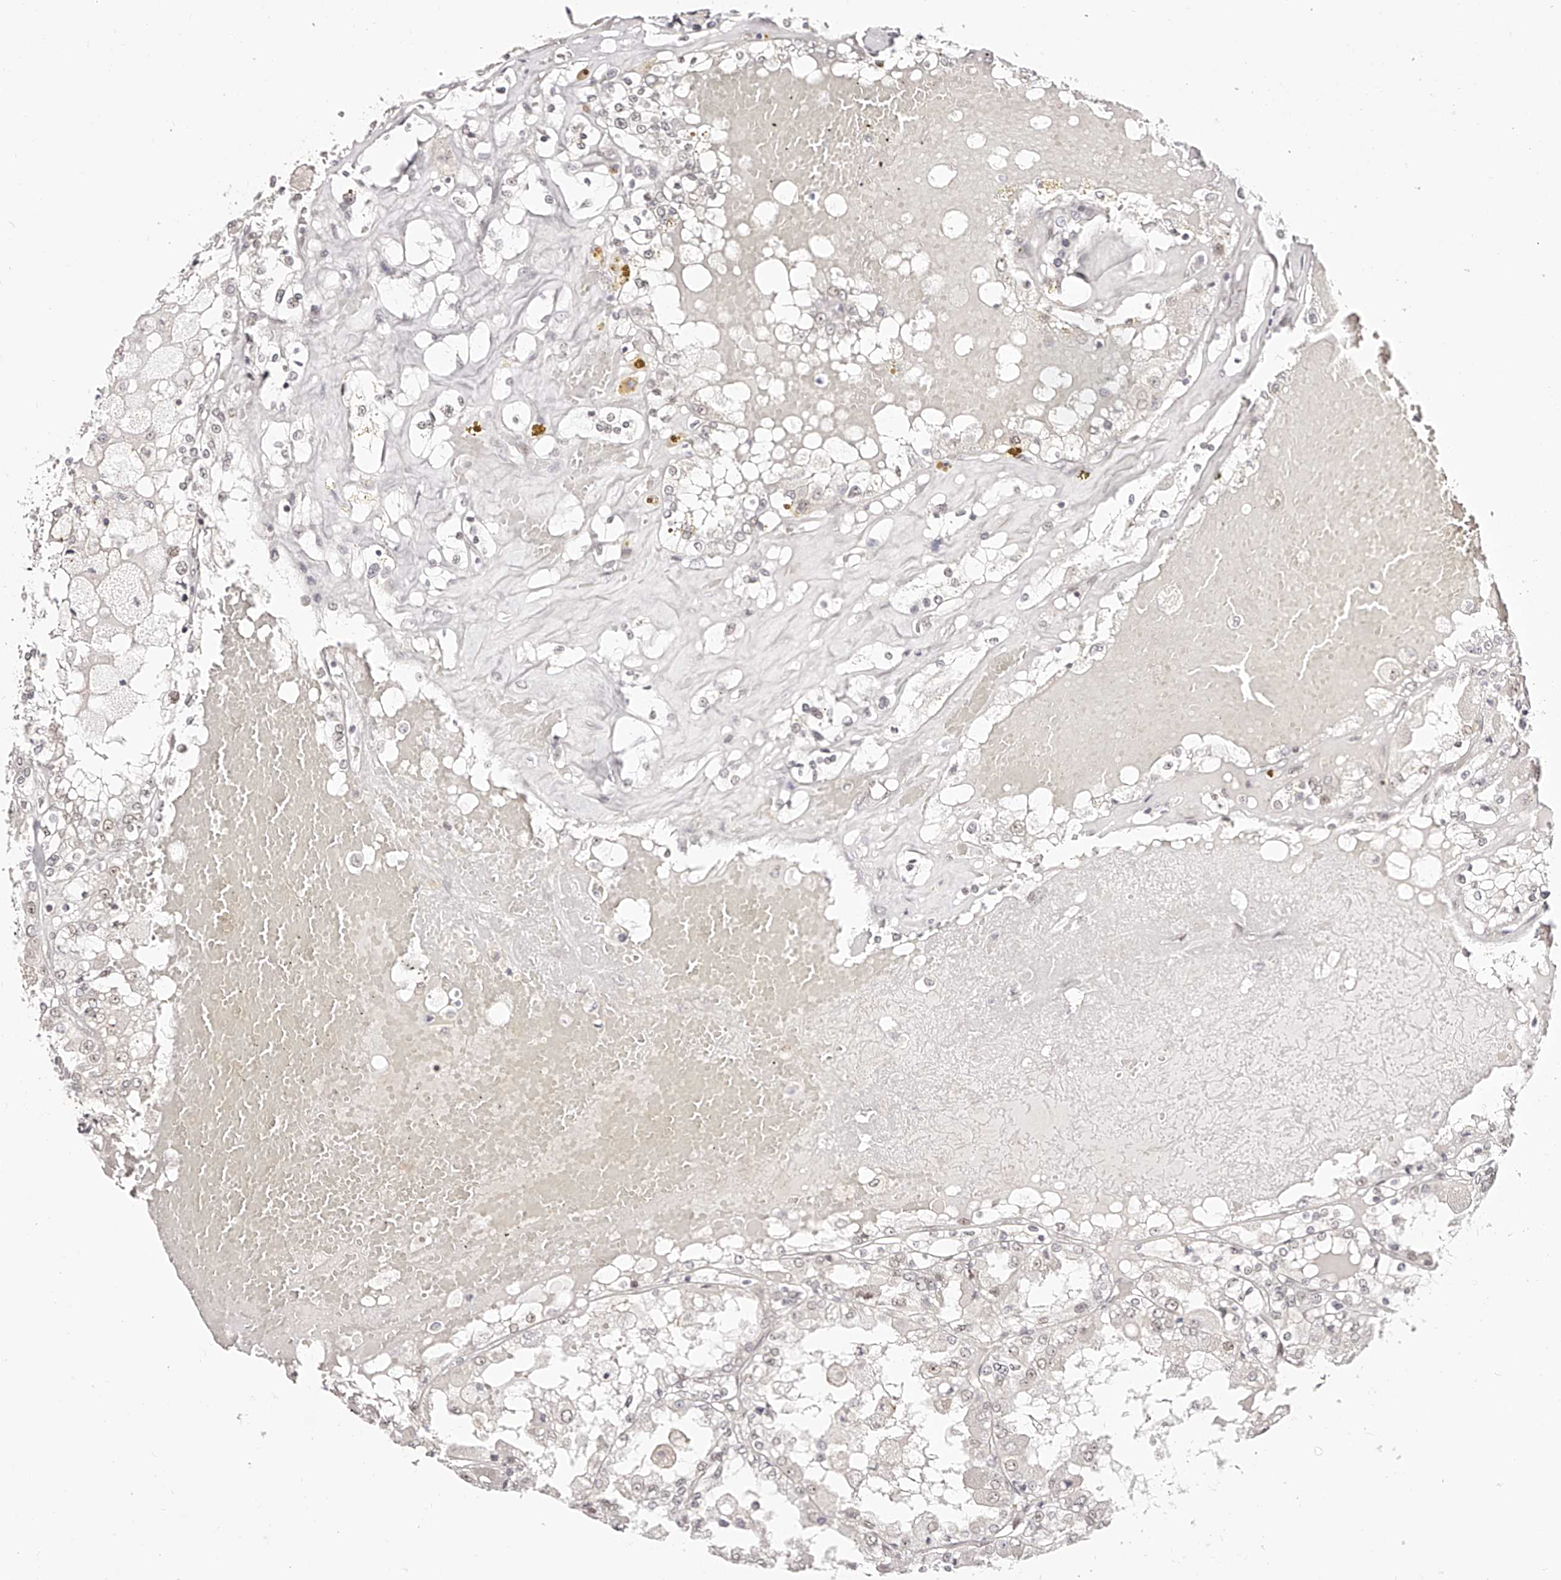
{"staining": {"intensity": "negative", "quantity": "none", "location": "none"}, "tissue": "renal cancer", "cell_type": "Tumor cells", "image_type": "cancer", "snomed": [{"axis": "morphology", "description": "Adenocarcinoma, NOS"}, {"axis": "topography", "description": "Kidney"}], "caption": "Protein analysis of renal cancer (adenocarcinoma) exhibits no significant positivity in tumor cells. (DAB (3,3'-diaminobenzidine) immunohistochemistry (IHC) visualized using brightfield microscopy, high magnification).", "gene": "USF3", "patient": {"sex": "female", "age": 56}}